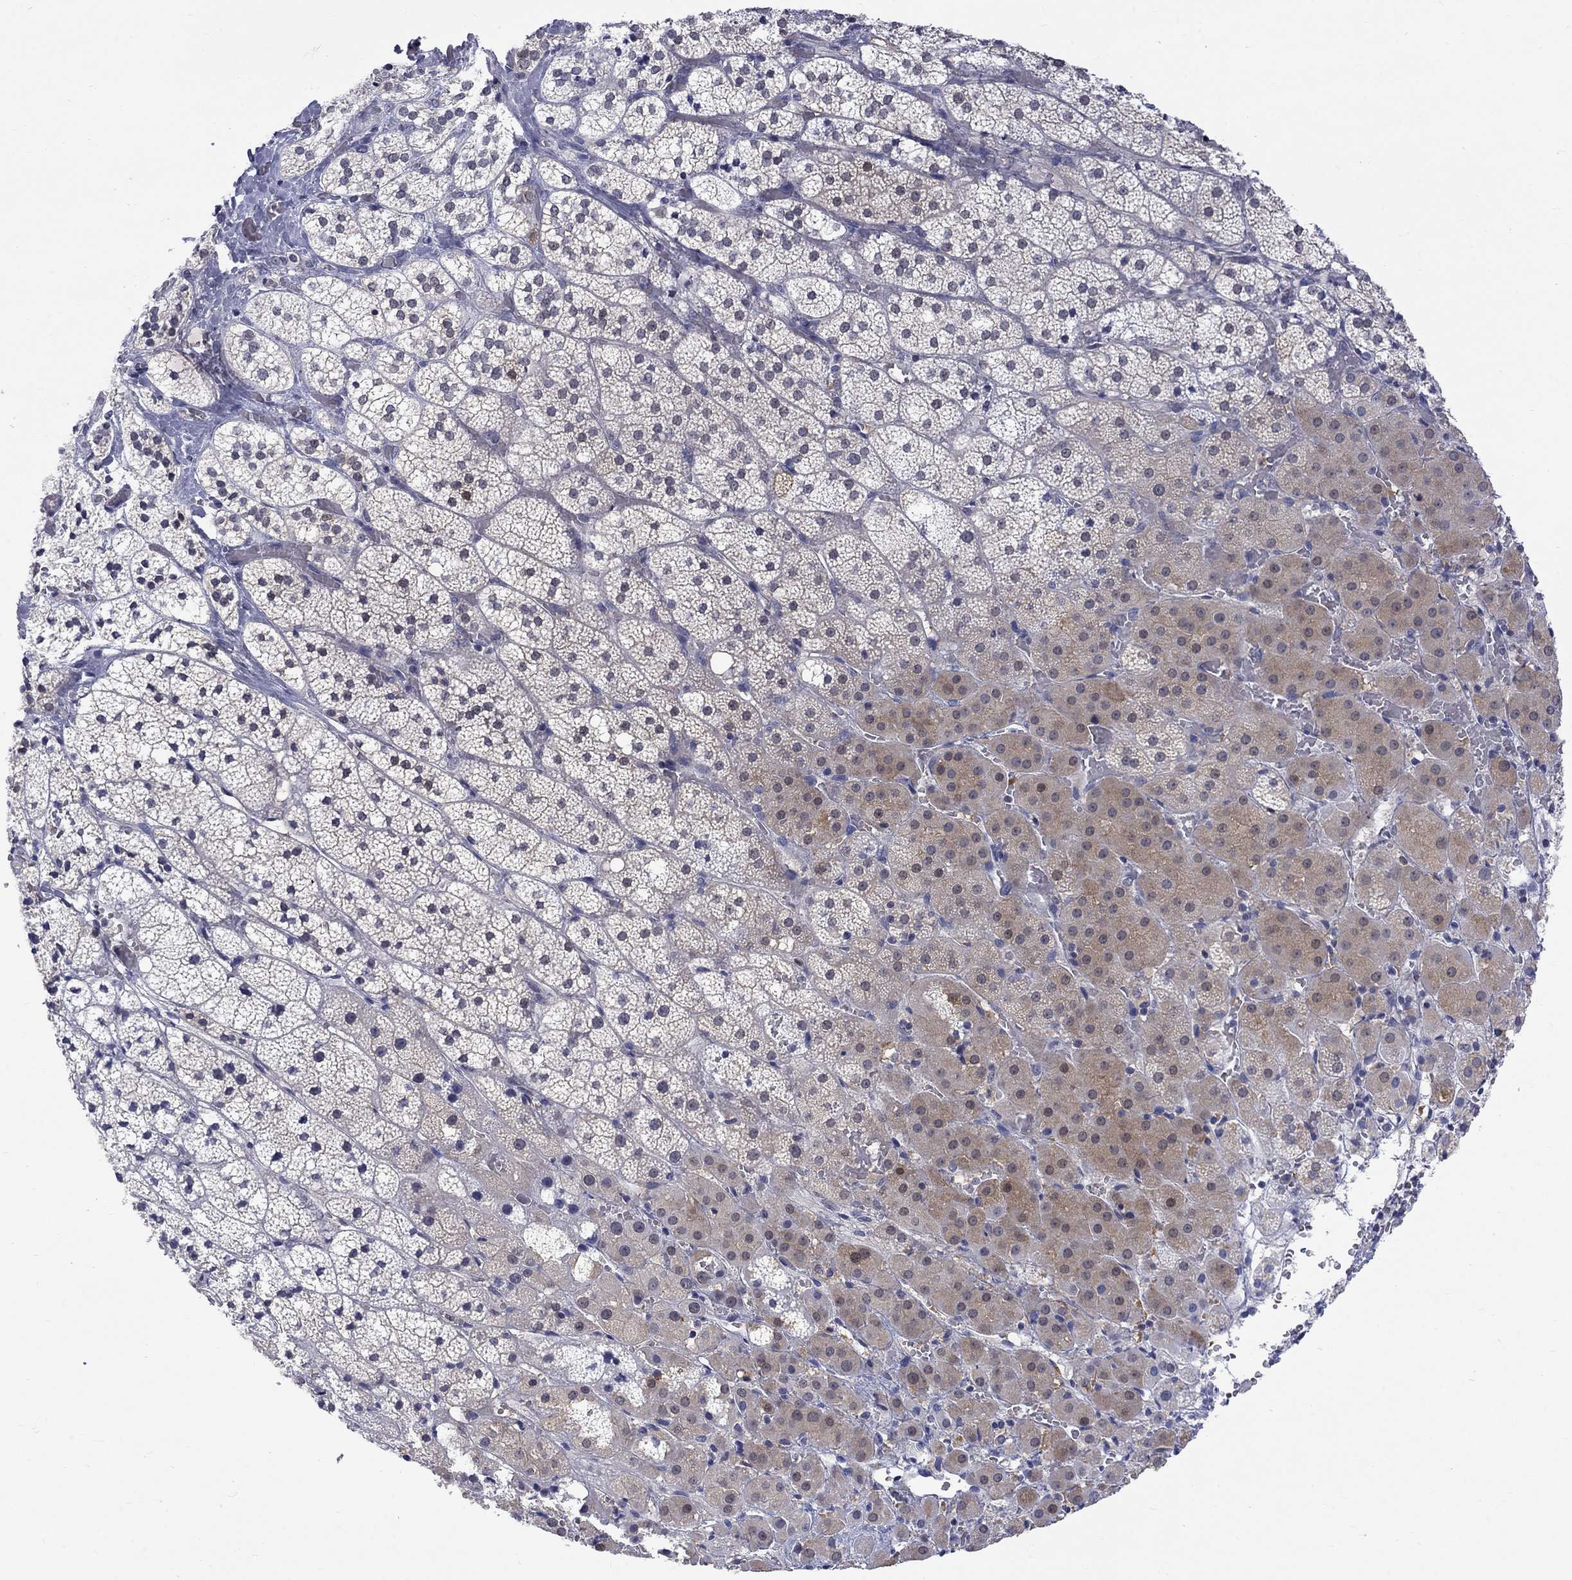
{"staining": {"intensity": "moderate", "quantity": "<25%", "location": "cytoplasmic/membranous"}, "tissue": "adrenal gland", "cell_type": "Glandular cells", "image_type": "normal", "snomed": [{"axis": "morphology", "description": "Normal tissue, NOS"}, {"axis": "topography", "description": "Adrenal gland"}], "caption": "Brown immunohistochemical staining in normal adrenal gland shows moderate cytoplasmic/membranous expression in approximately <25% of glandular cells. (DAB IHC with brightfield microscopy, high magnification).", "gene": "HKDC1", "patient": {"sex": "male", "age": 53}}